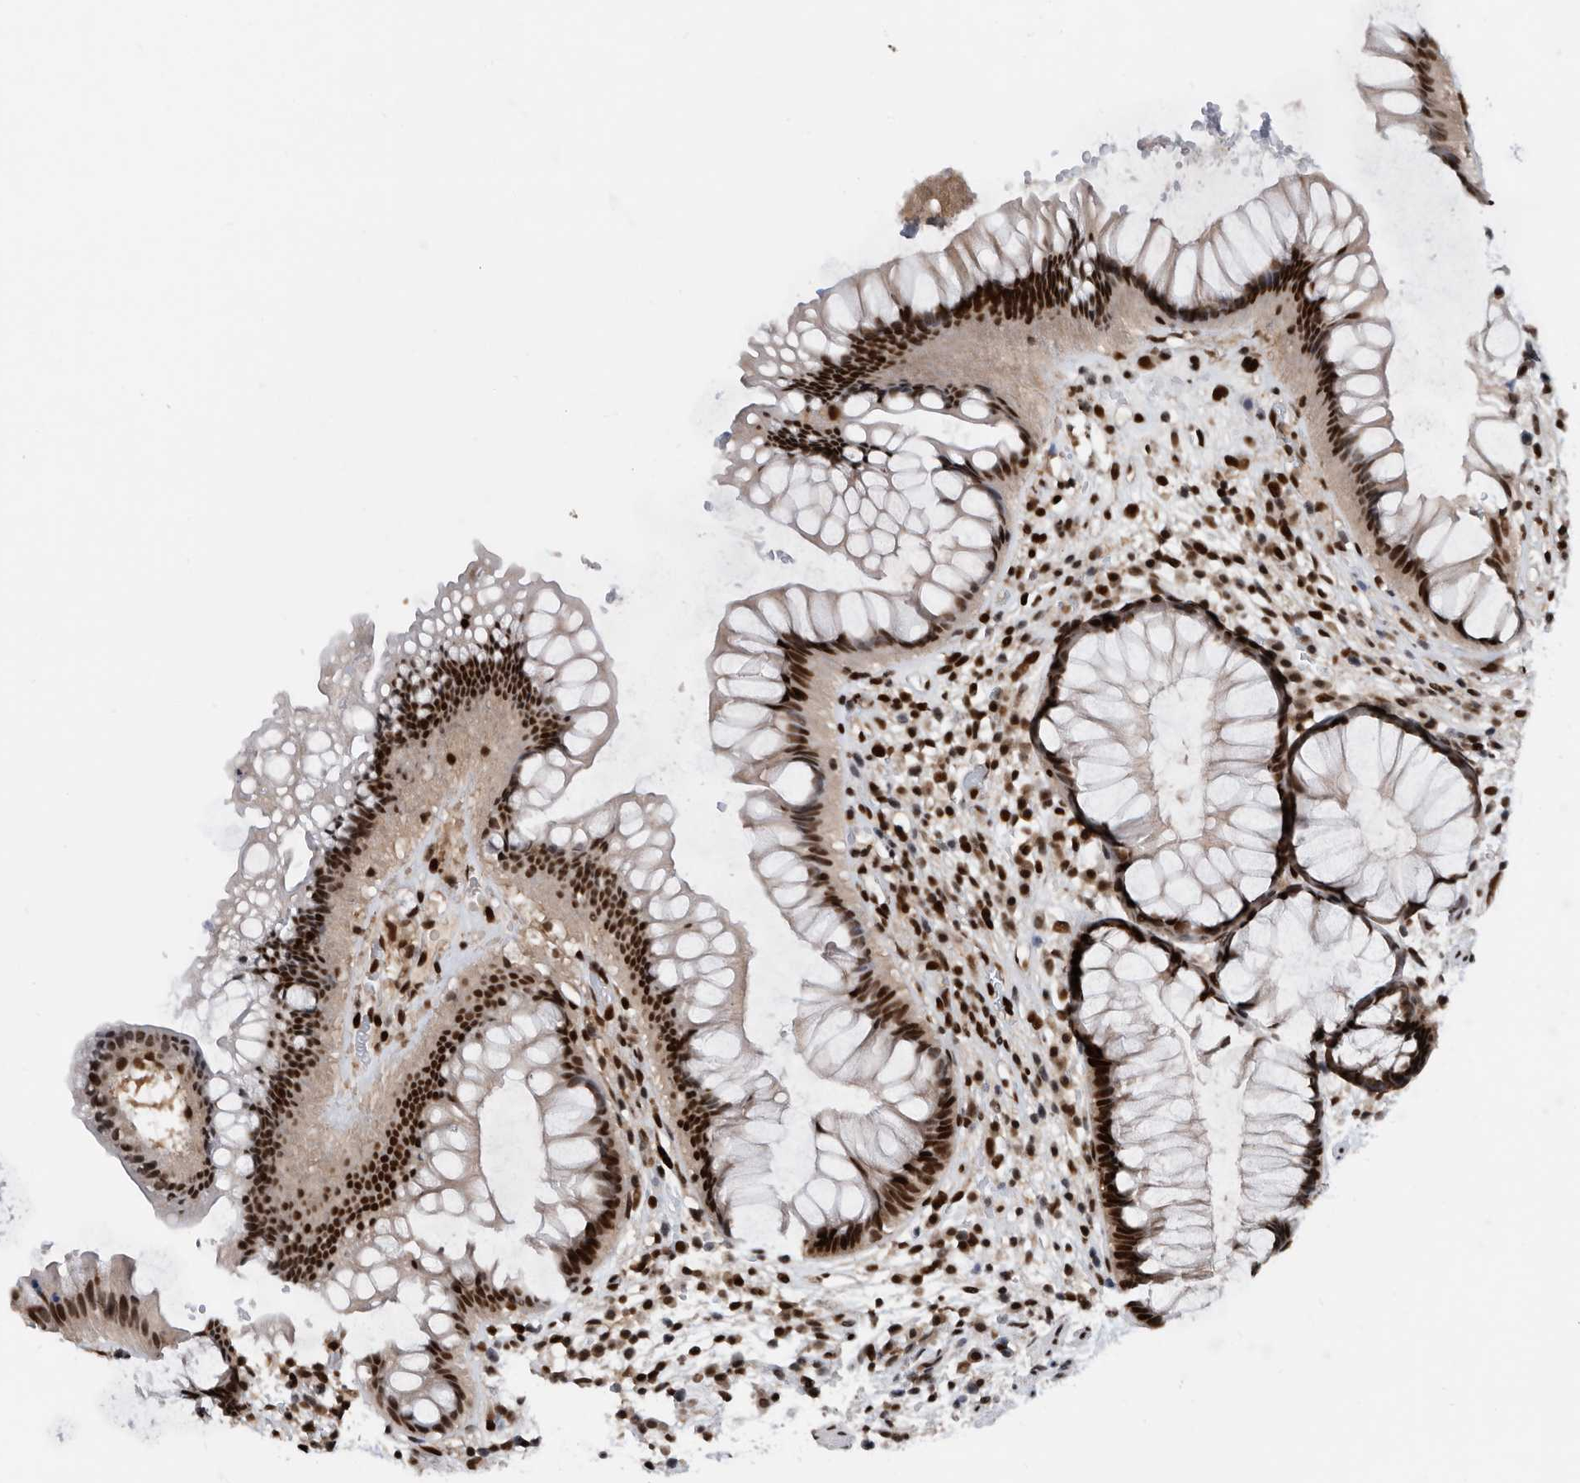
{"staining": {"intensity": "strong", "quantity": ">75%", "location": "nuclear"}, "tissue": "rectum", "cell_type": "Glandular cells", "image_type": "normal", "snomed": [{"axis": "morphology", "description": "Normal tissue, NOS"}, {"axis": "topography", "description": "Rectum"}], "caption": "The immunohistochemical stain highlights strong nuclear positivity in glandular cells of unremarkable rectum. The protein of interest is shown in brown color, while the nuclei are stained blue.", "gene": "ZNF260", "patient": {"sex": "male", "age": 51}}